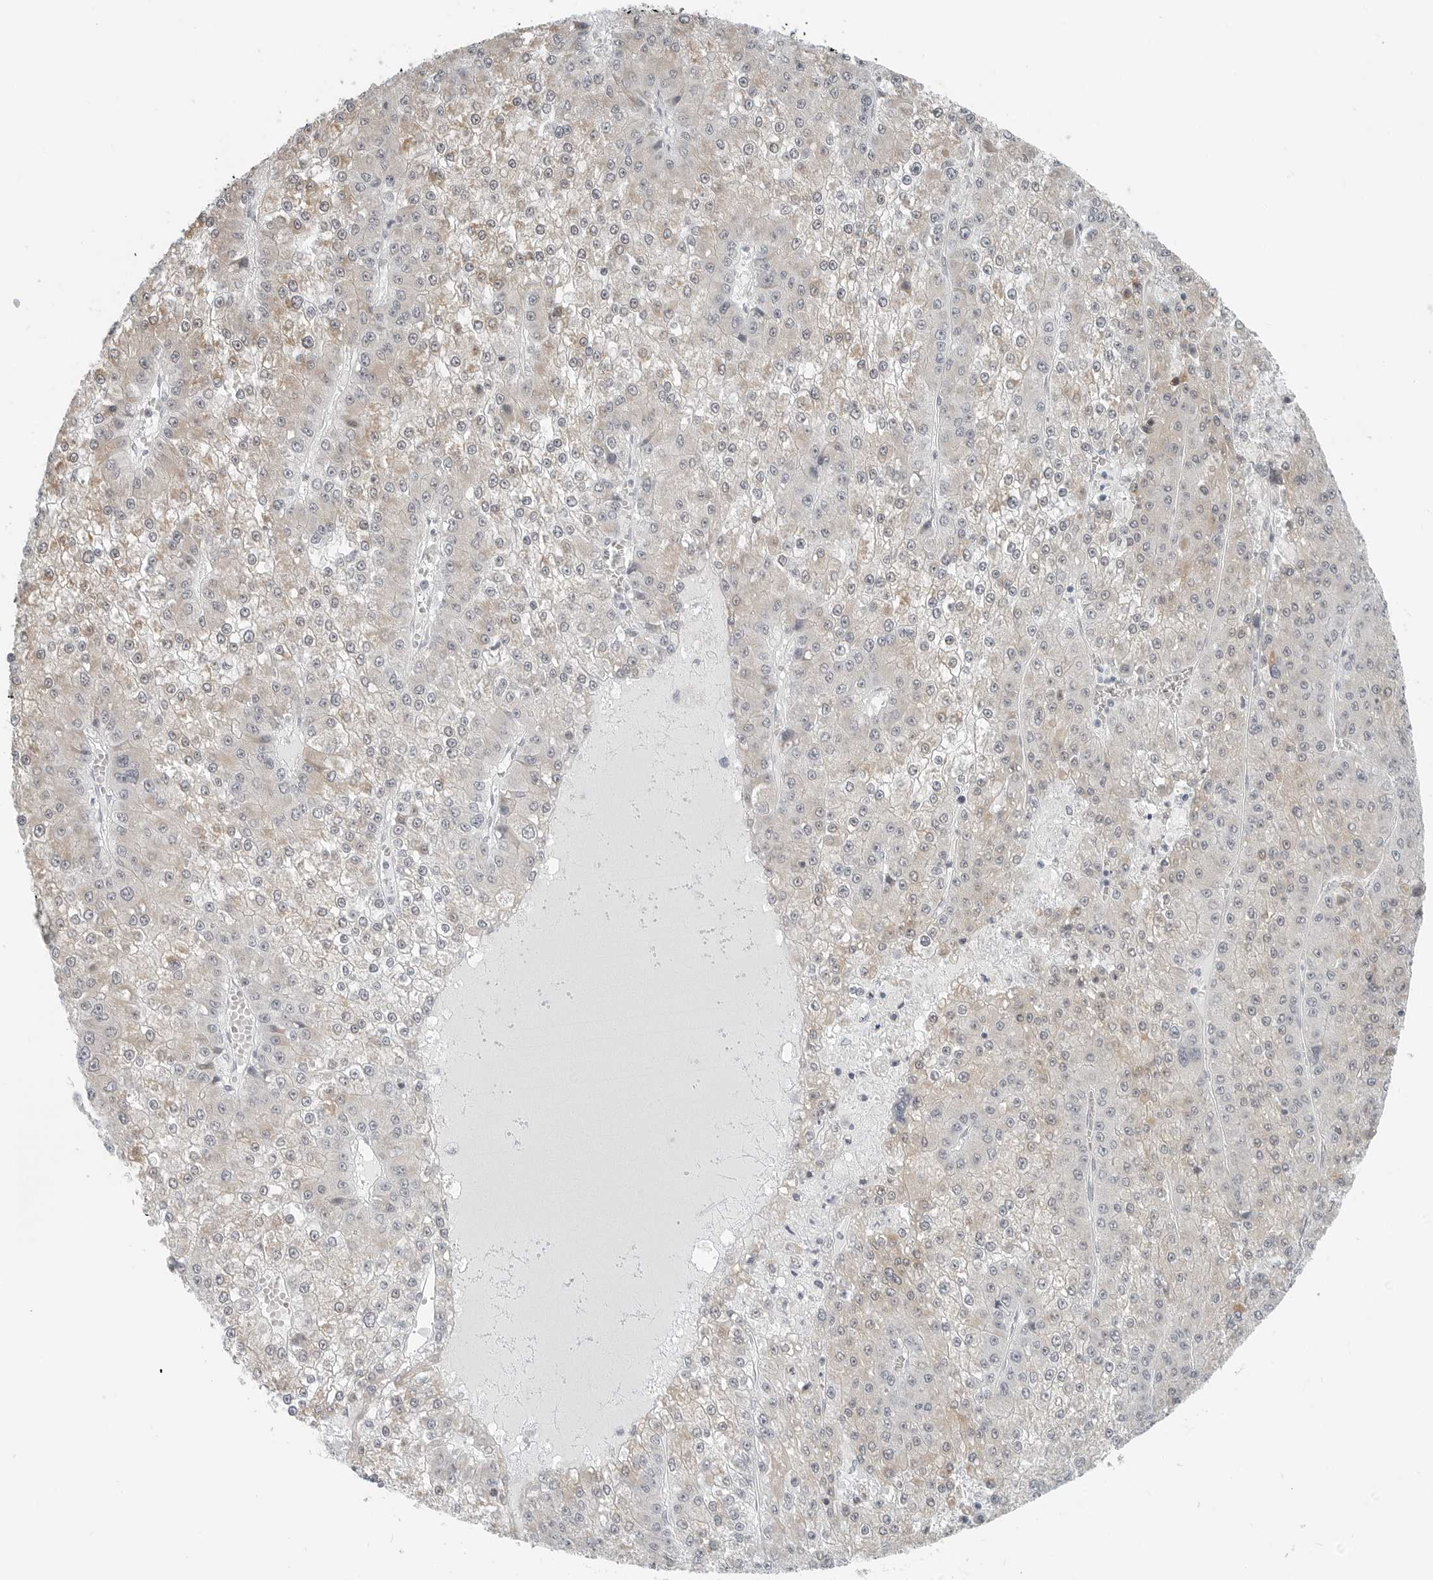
{"staining": {"intensity": "weak", "quantity": "<25%", "location": "cytoplasmic/membranous"}, "tissue": "liver cancer", "cell_type": "Tumor cells", "image_type": "cancer", "snomed": [{"axis": "morphology", "description": "Carcinoma, Hepatocellular, NOS"}, {"axis": "topography", "description": "Liver"}], "caption": "An image of liver cancer stained for a protein exhibits no brown staining in tumor cells.", "gene": "XIRP1", "patient": {"sex": "female", "age": 73}}